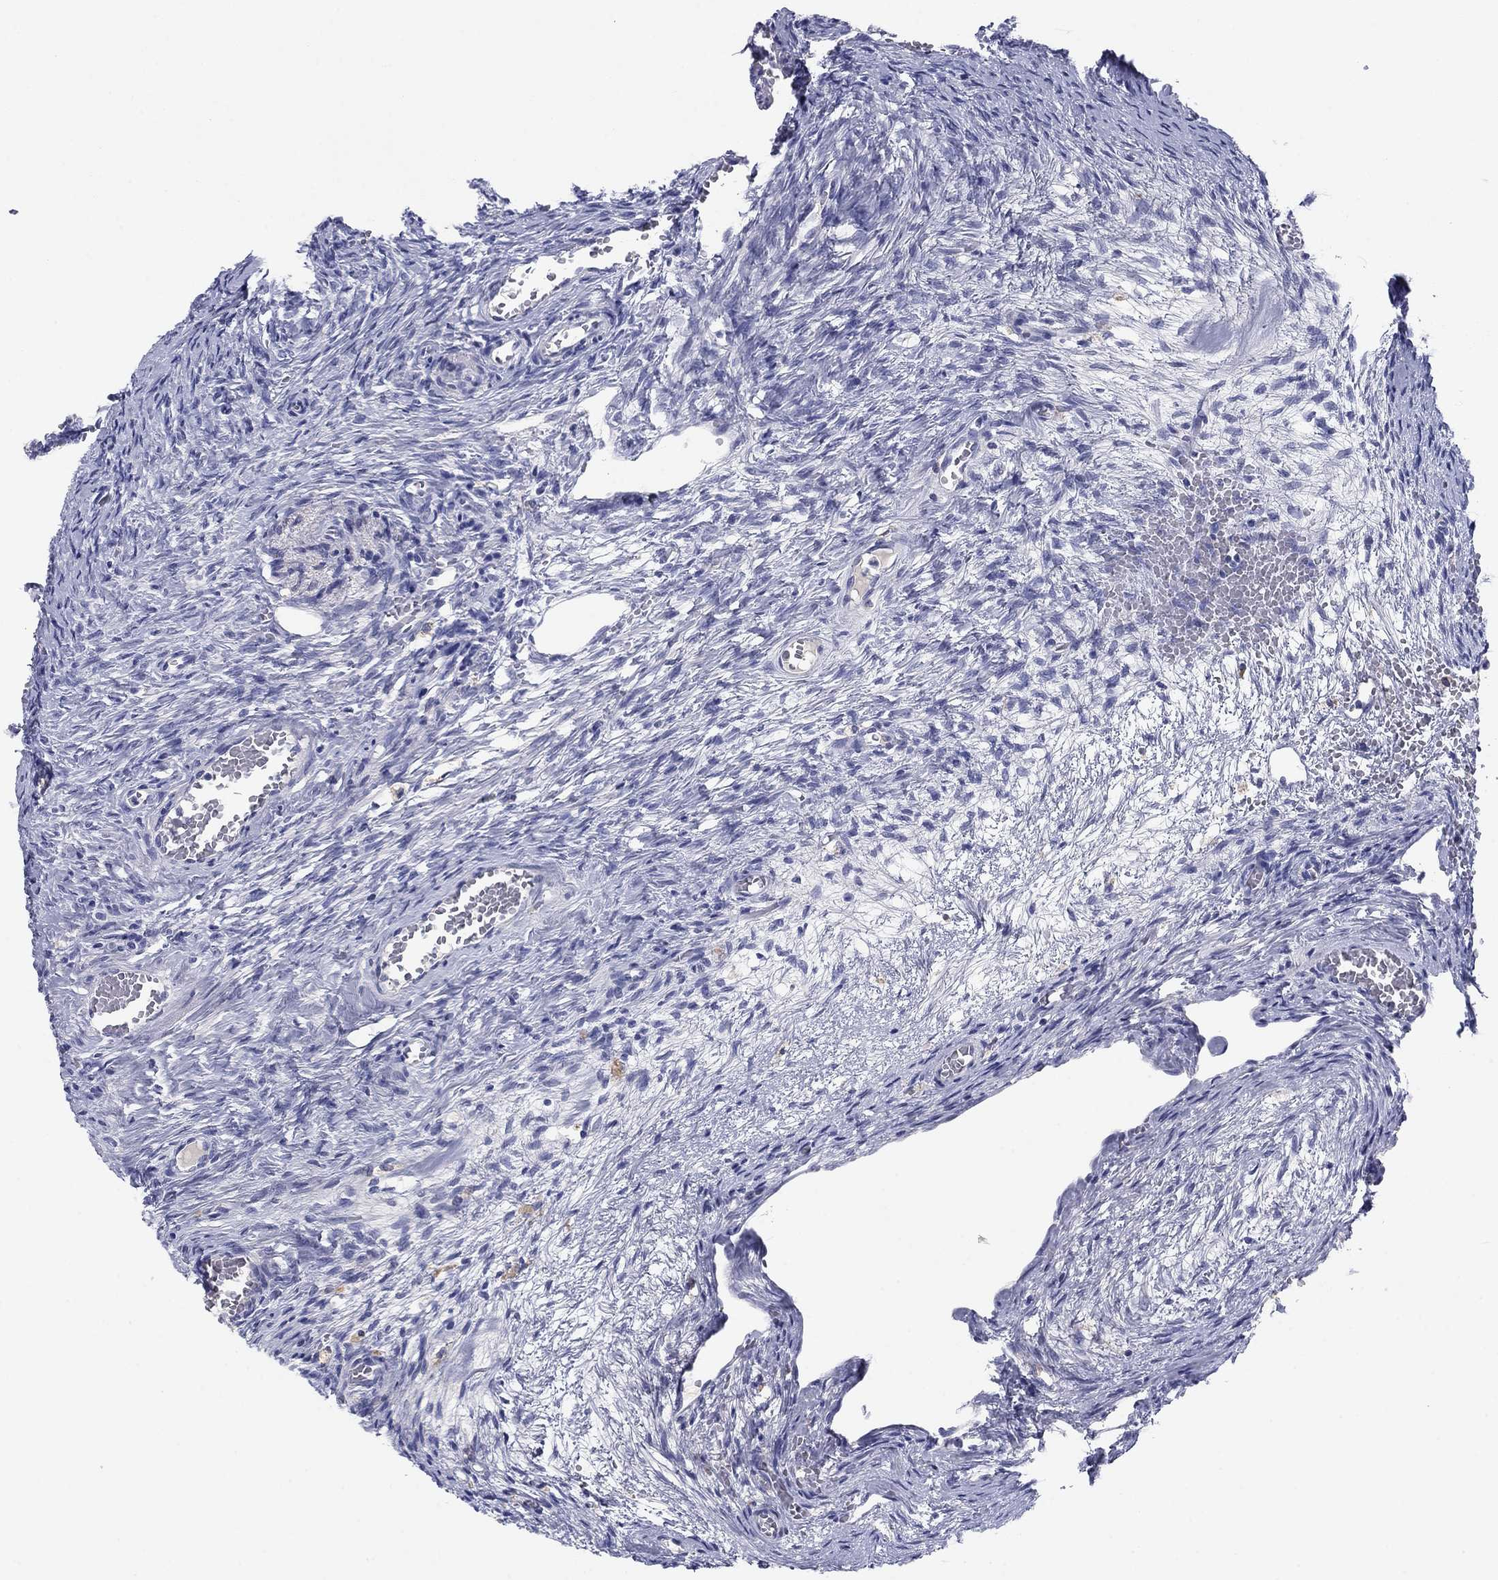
{"staining": {"intensity": "negative", "quantity": "none", "location": "none"}, "tissue": "ovary", "cell_type": "Follicle cells", "image_type": "normal", "snomed": [{"axis": "morphology", "description": "Normal tissue, NOS"}, {"axis": "topography", "description": "Ovary"}], "caption": "Immunohistochemistry (IHC) of benign human ovary exhibits no positivity in follicle cells.", "gene": "CNTNAP4", "patient": {"sex": "female", "age": 39}}